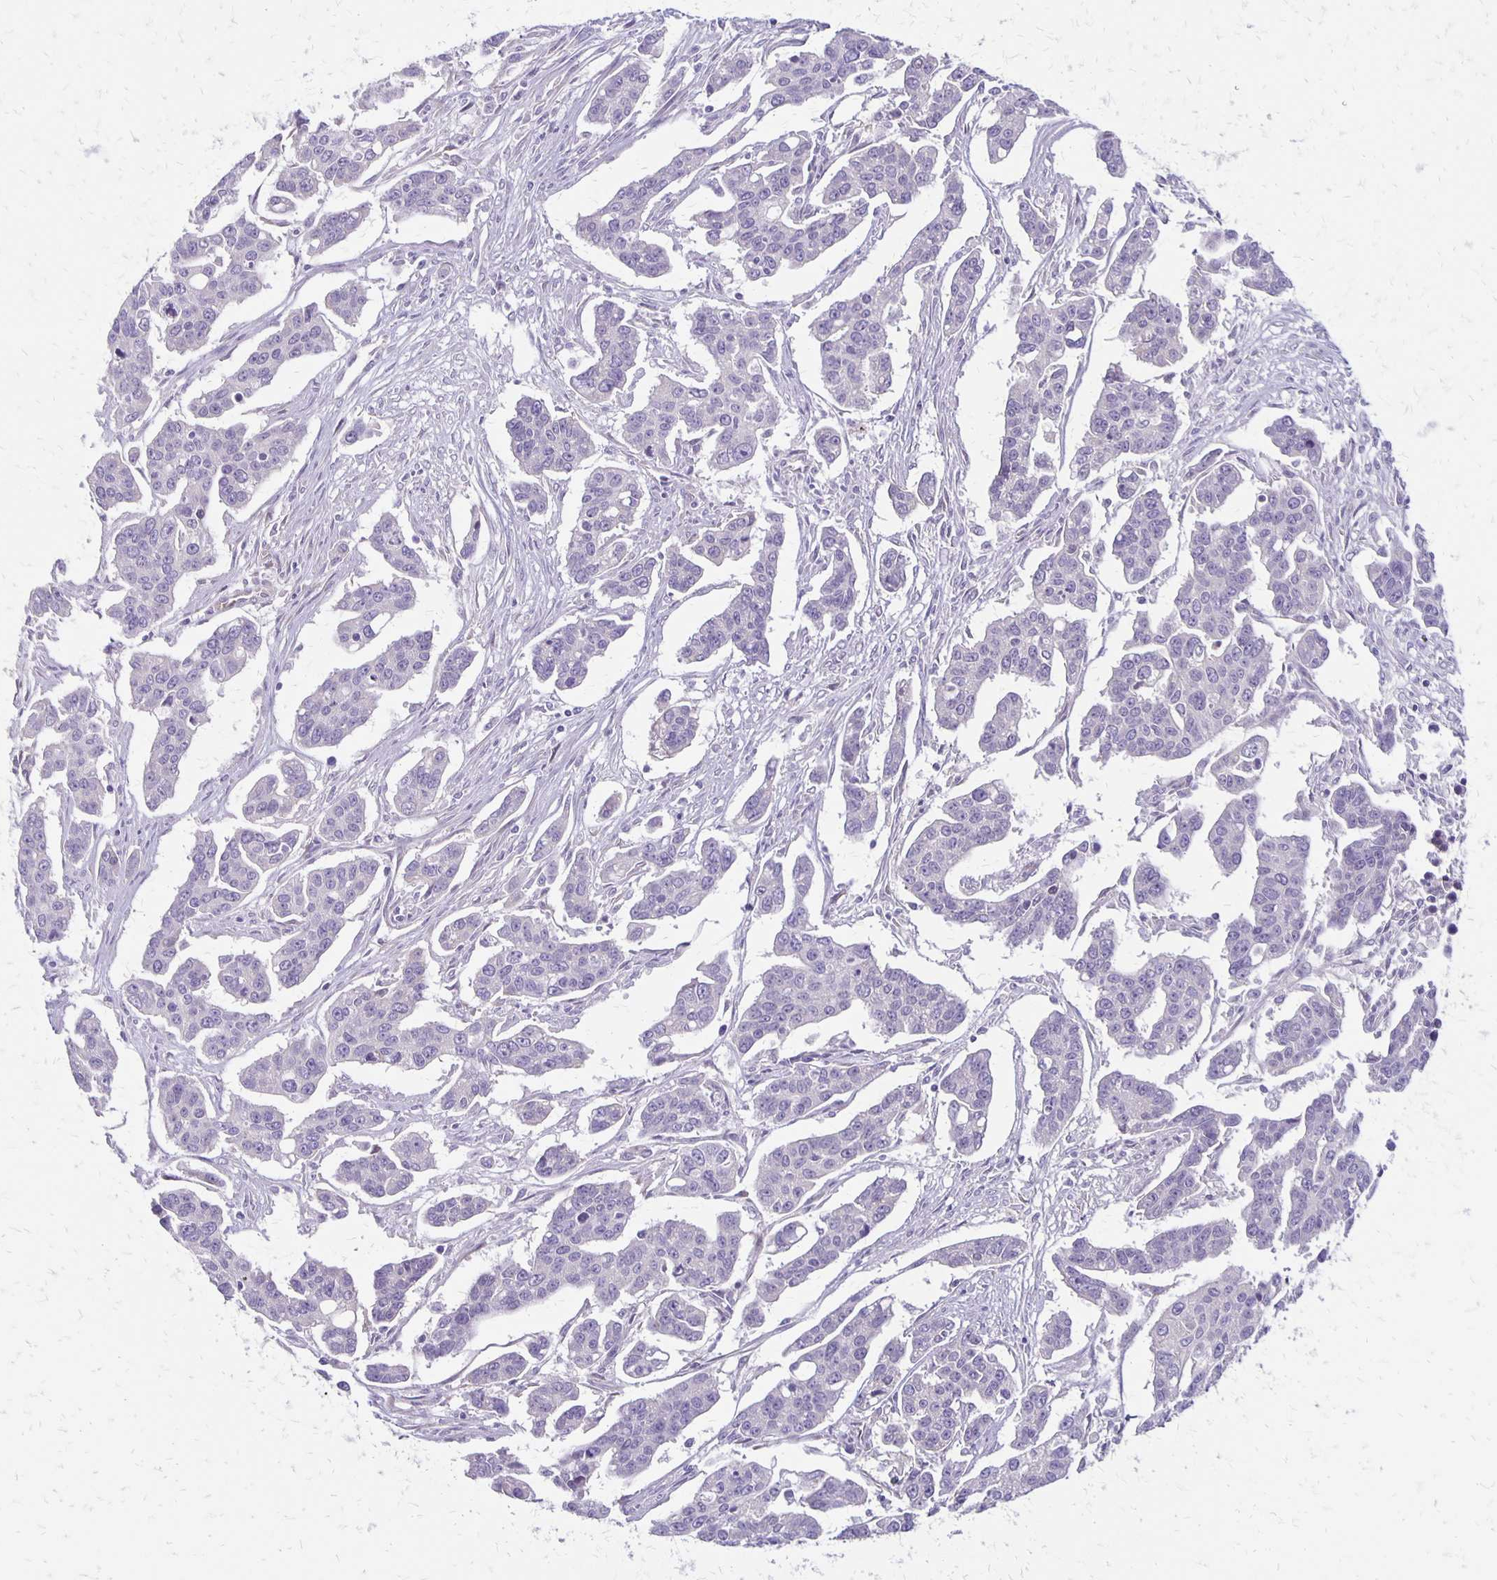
{"staining": {"intensity": "negative", "quantity": "none", "location": "none"}, "tissue": "ovarian cancer", "cell_type": "Tumor cells", "image_type": "cancer", "snomed": [{"axis": "morphology", "description": "Carcinoma, endometroid"}, {"axis": "topography", "description": "Ovary"}], "caption": "Image shows no significant protein expression in tumor cells of endometroid carcinoma (ovarian). (DAB immunohistochemistry (IHC) visualized using brightfield microscopy, high magnification).", "gene": "HOMER1", "patient": {"sex": "female", "age": 78}}